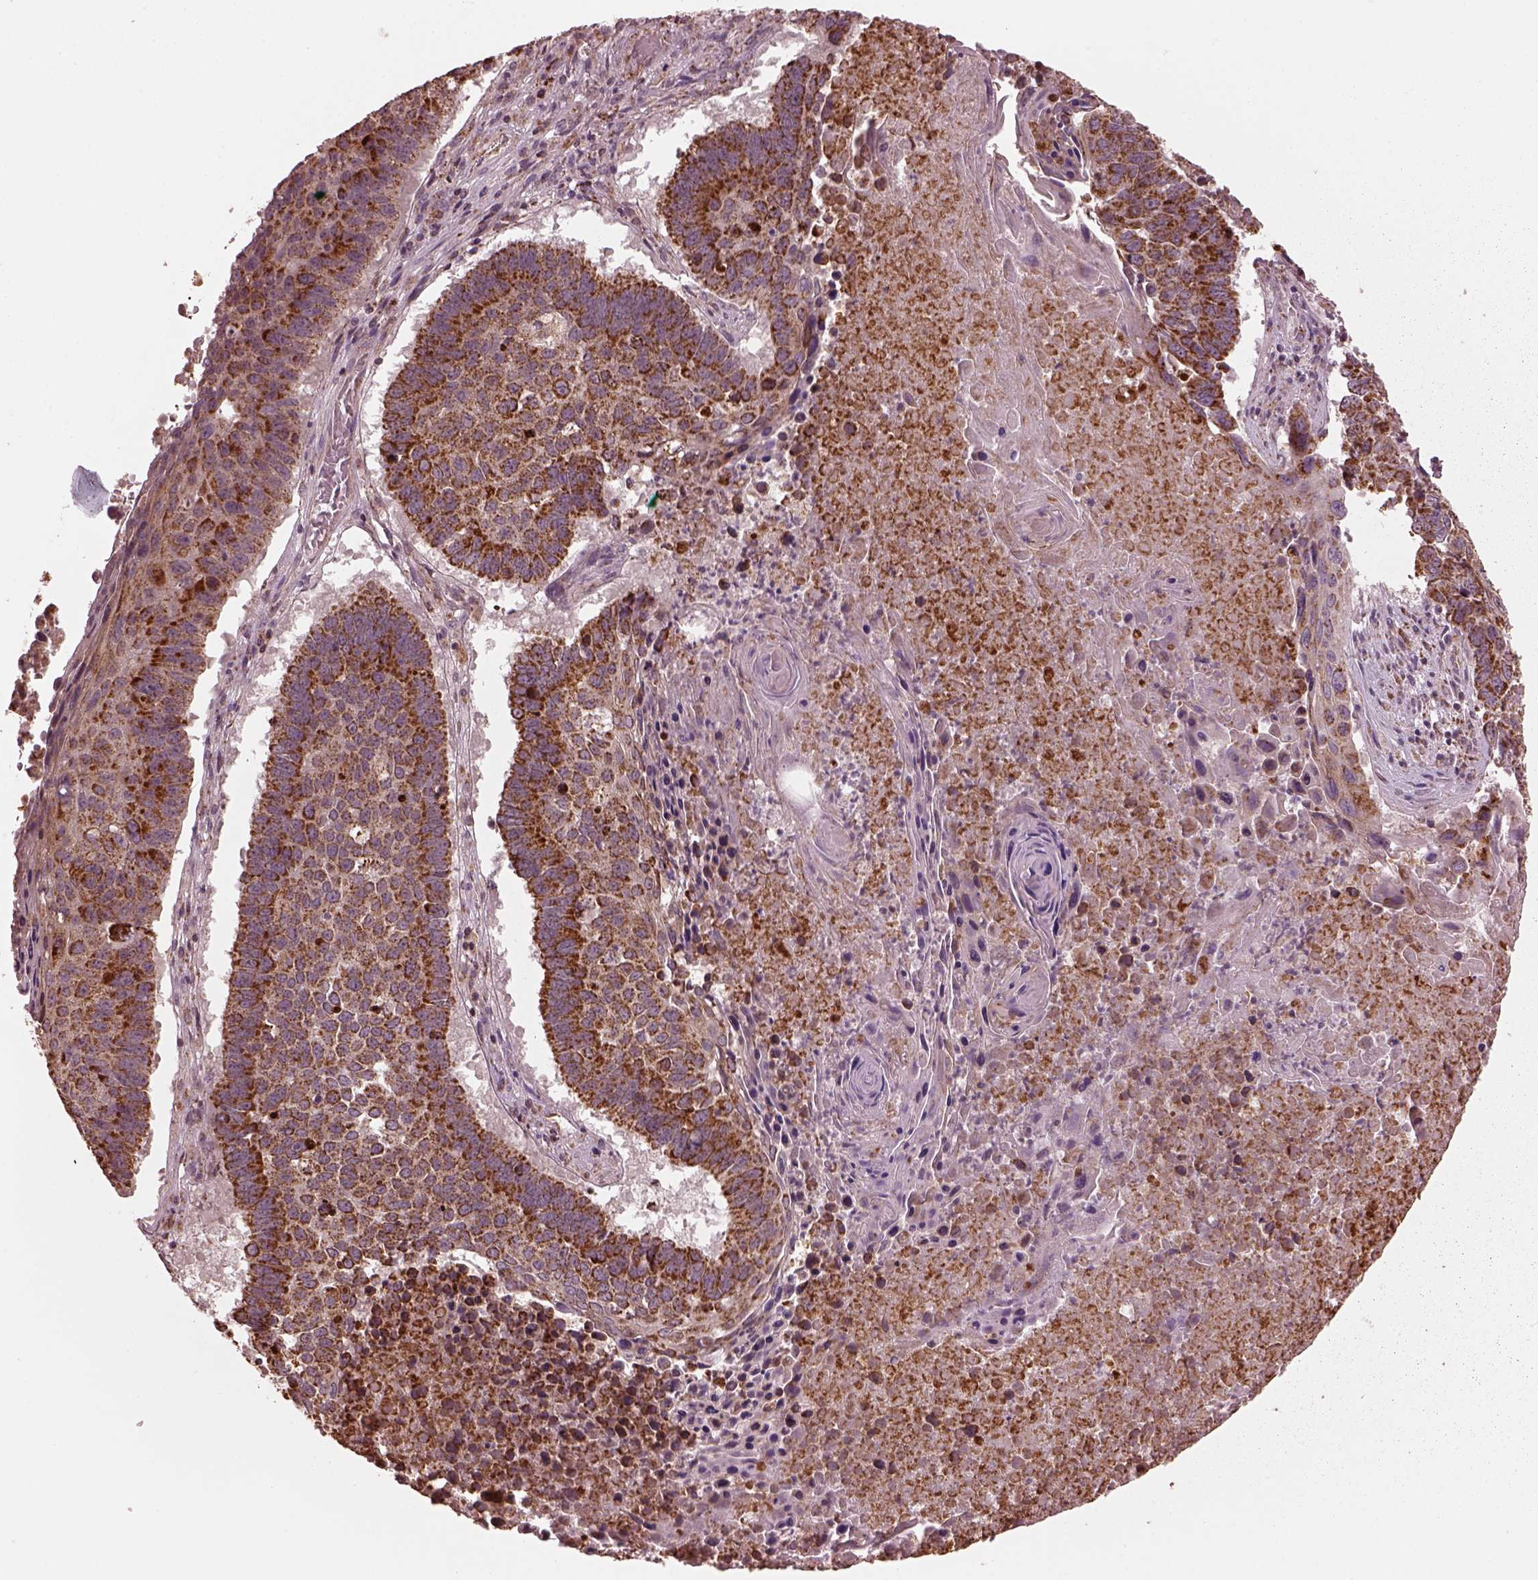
{"staining": {"intensity": "strong", "quantity": ">75%", "location": "cytoplasmic/membranous"}, "tissue": "lung cancer", "cell_type": "Tumor cells", "image_type": "cancer", "snomed": [{"axis": "morphology", "description": "Squamous cell carcinoma, NOS"}, {"axis": "topography", "description": "Lung"}], "caption": "A brown stain shows strong cytoplasmic/membranous positivity of a protein in lung cancer (squamous cell carcinoma) tumor cells.", "gene": "NDUFB10", "patient": {"sex": "male", "age": 73}}